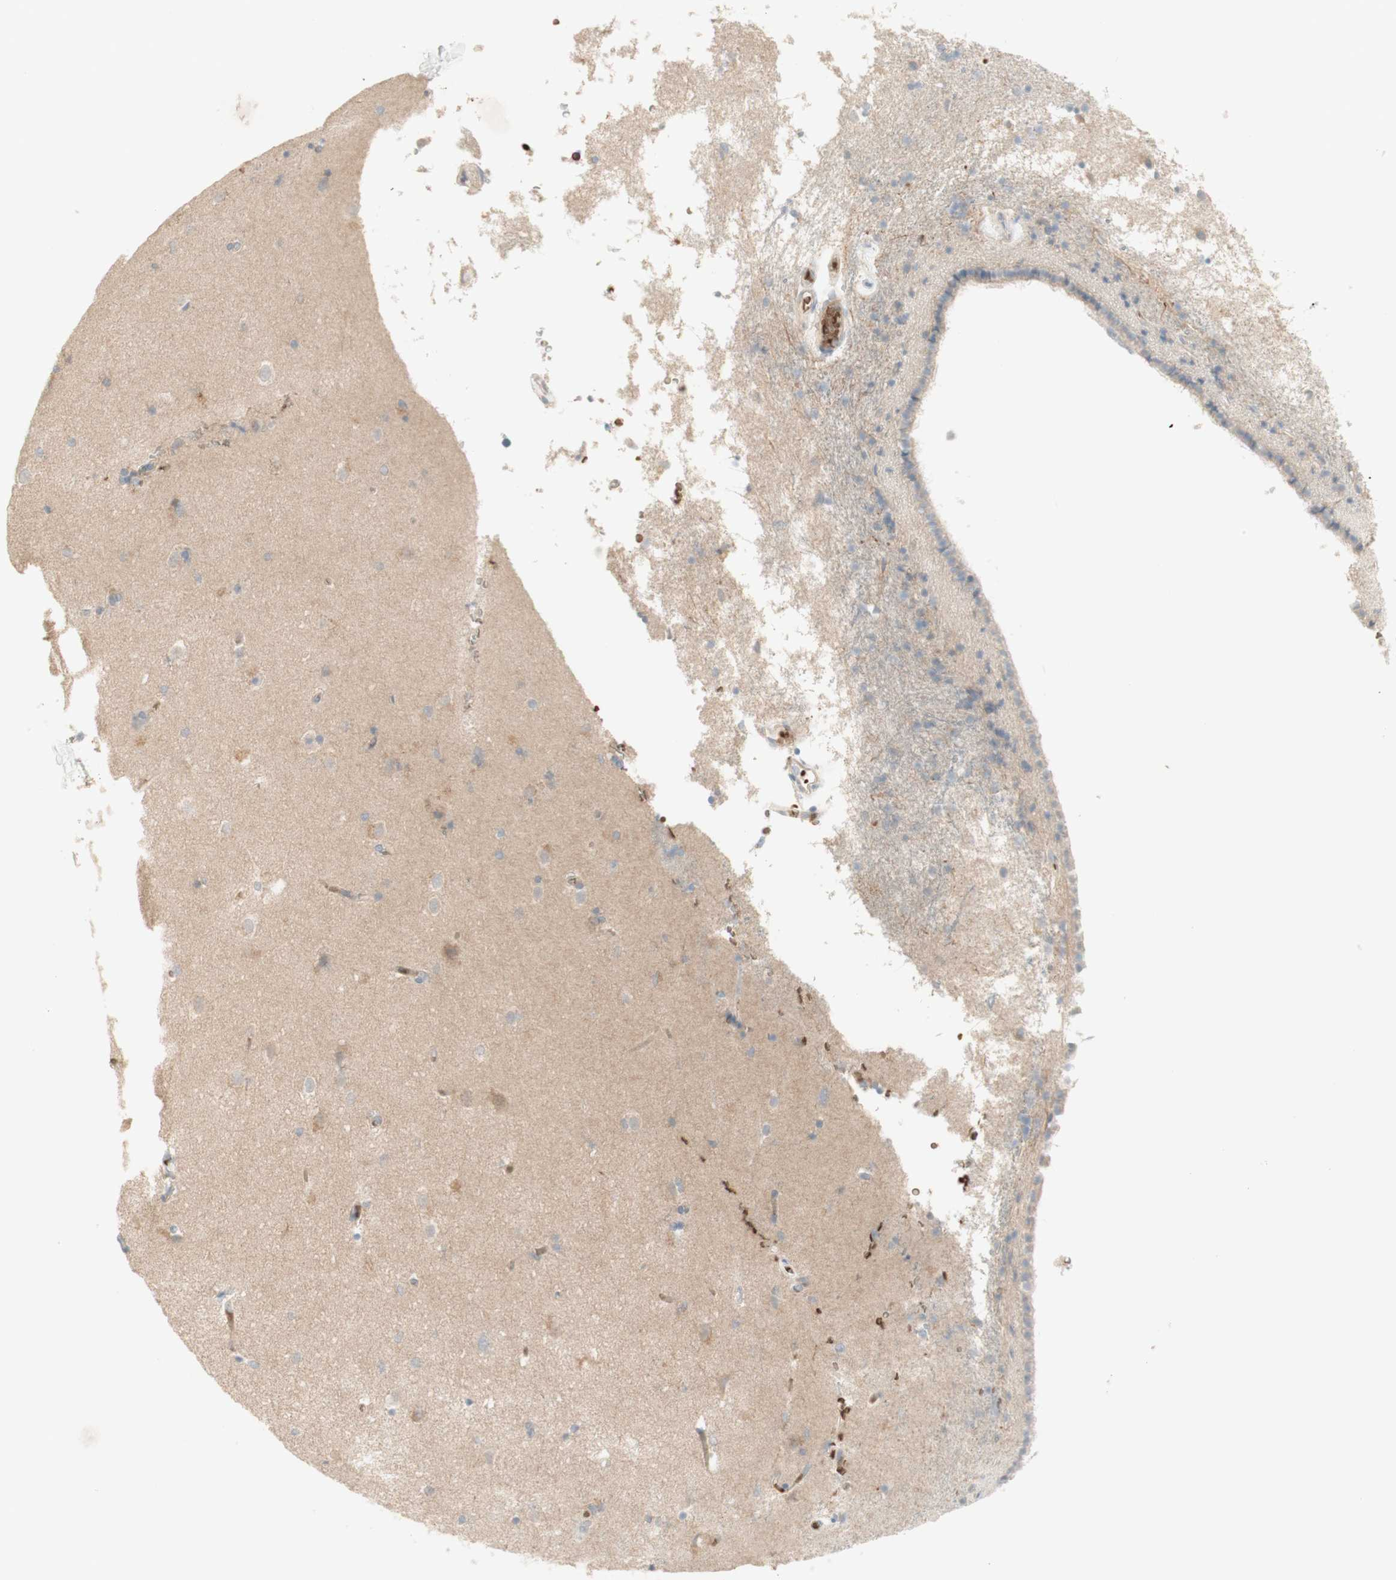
{"staining": {"intensity": "moderate", "quantity": "25%-75%", "location": "cytoplasmic/membranous"}, "tissue": "caudate", "cell_type": "Glial cells", "image_type": "normal", "snomed": [{"axis": "morphology", "description": "Normal tissue, NOS"}, {"axis": "topography", "description": "Lateral ventricle wall"}], "caption": "IHC staining of benign caudate, which shows medium levels of moderate cytoplasmic/membranous positivity in about 25%-75% of glial cells indicating moderate cytoplasmic/membranous protein staining. The staining was performed using DAB (brown) for protein detection and nuclei were counterstained in hematoxylin (blue).", "gene": "PTGER4", "patient": {"sex": "female", "age": 19}}